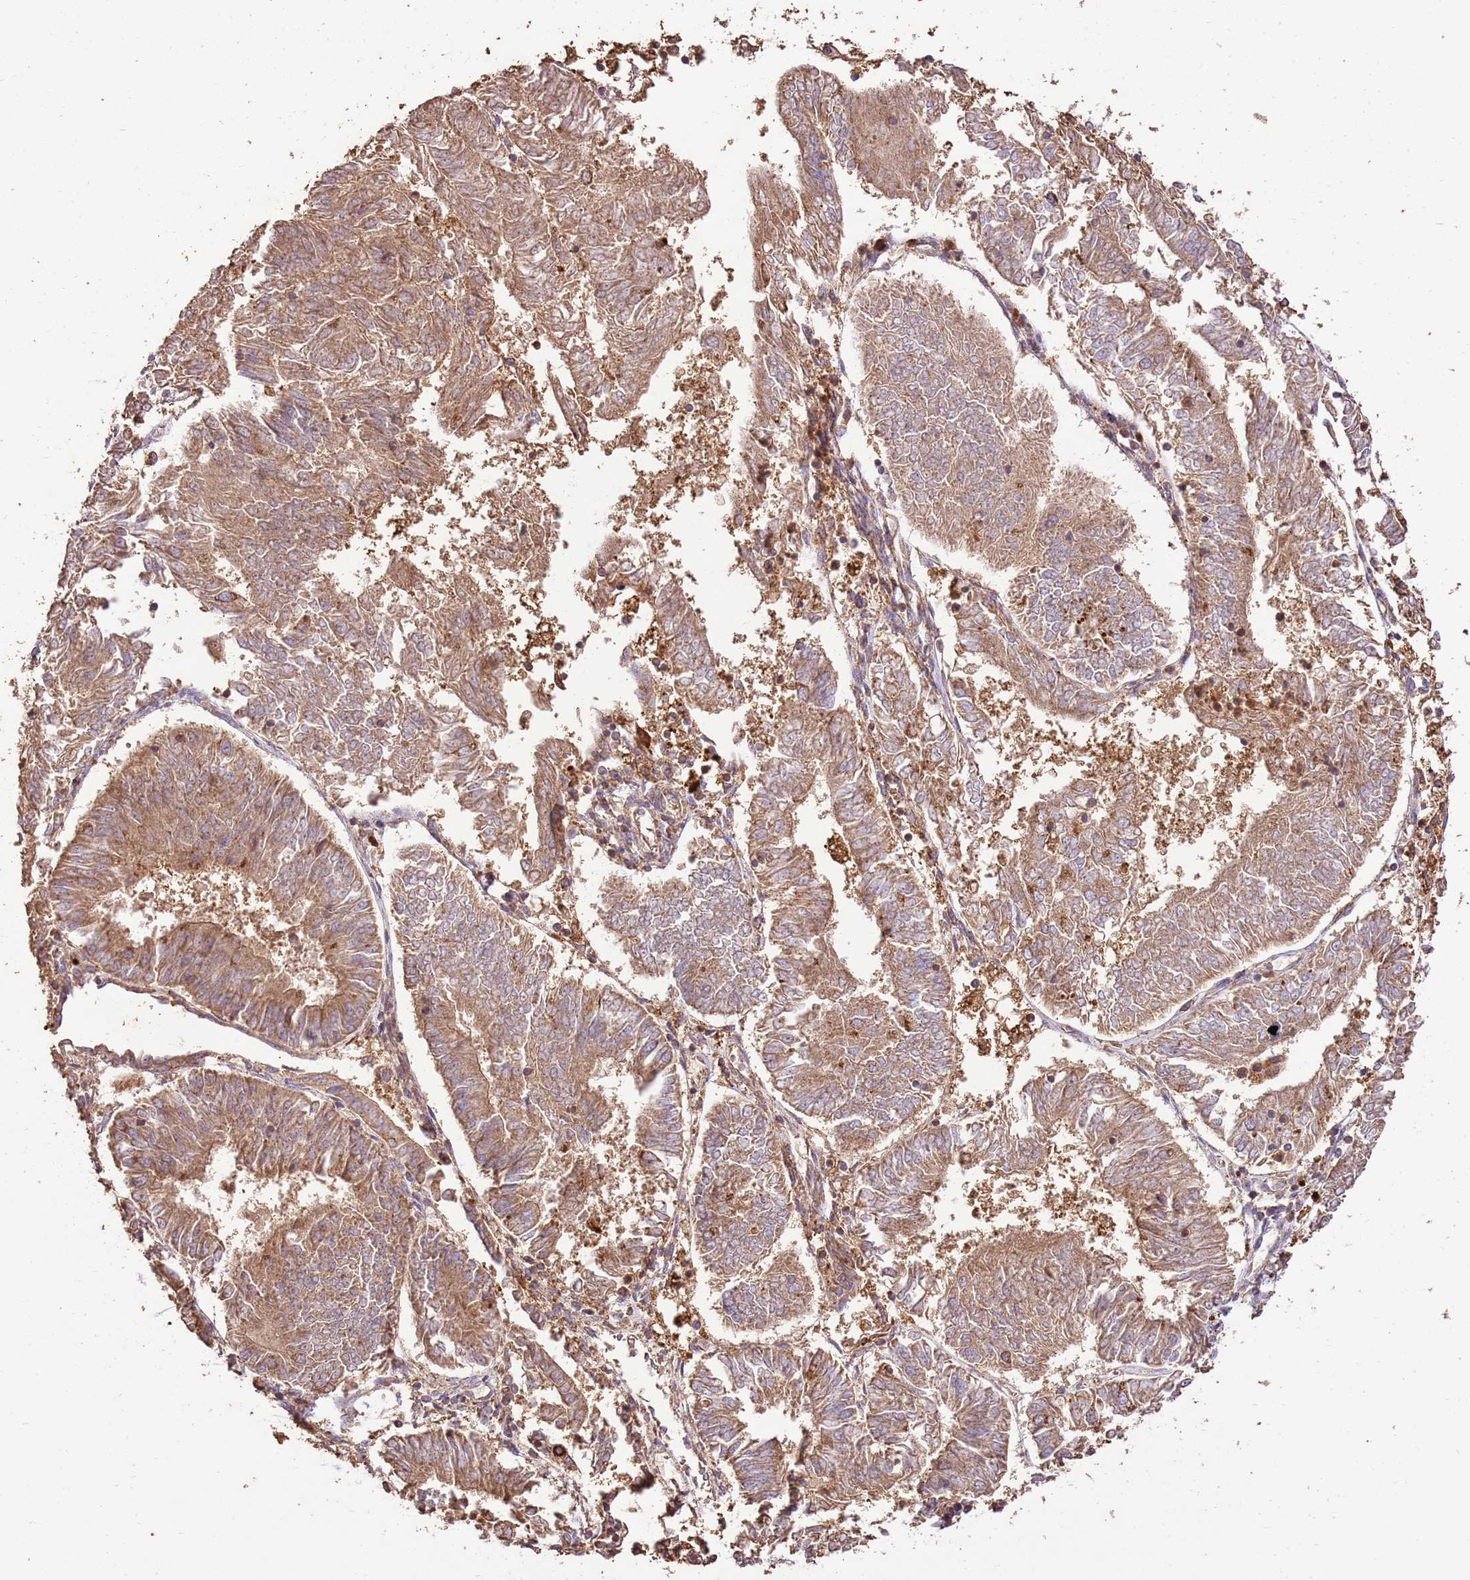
{"staining": {"intensity": "moderate", "quantity": ">75%", "location": "cytoplasmic/membranous"}, "tissue": "endometrial cancer", "cell_type": "Tumor cells", "image_type": "cancer", "snomed": [{"axis": "morphology", "description": "Adenocarcinoma, NOS"}, {"axis": "topography", "description": "Endometrium"}], "caption": "This is an image of immunohistochemistry staining of adenocarcinoma (endometrial), which shows moderate staining in the cytoplasmic/membranous of tumor cells.", "gene": "LRRC28", "patient": {"sex": "female", "age": 58}}